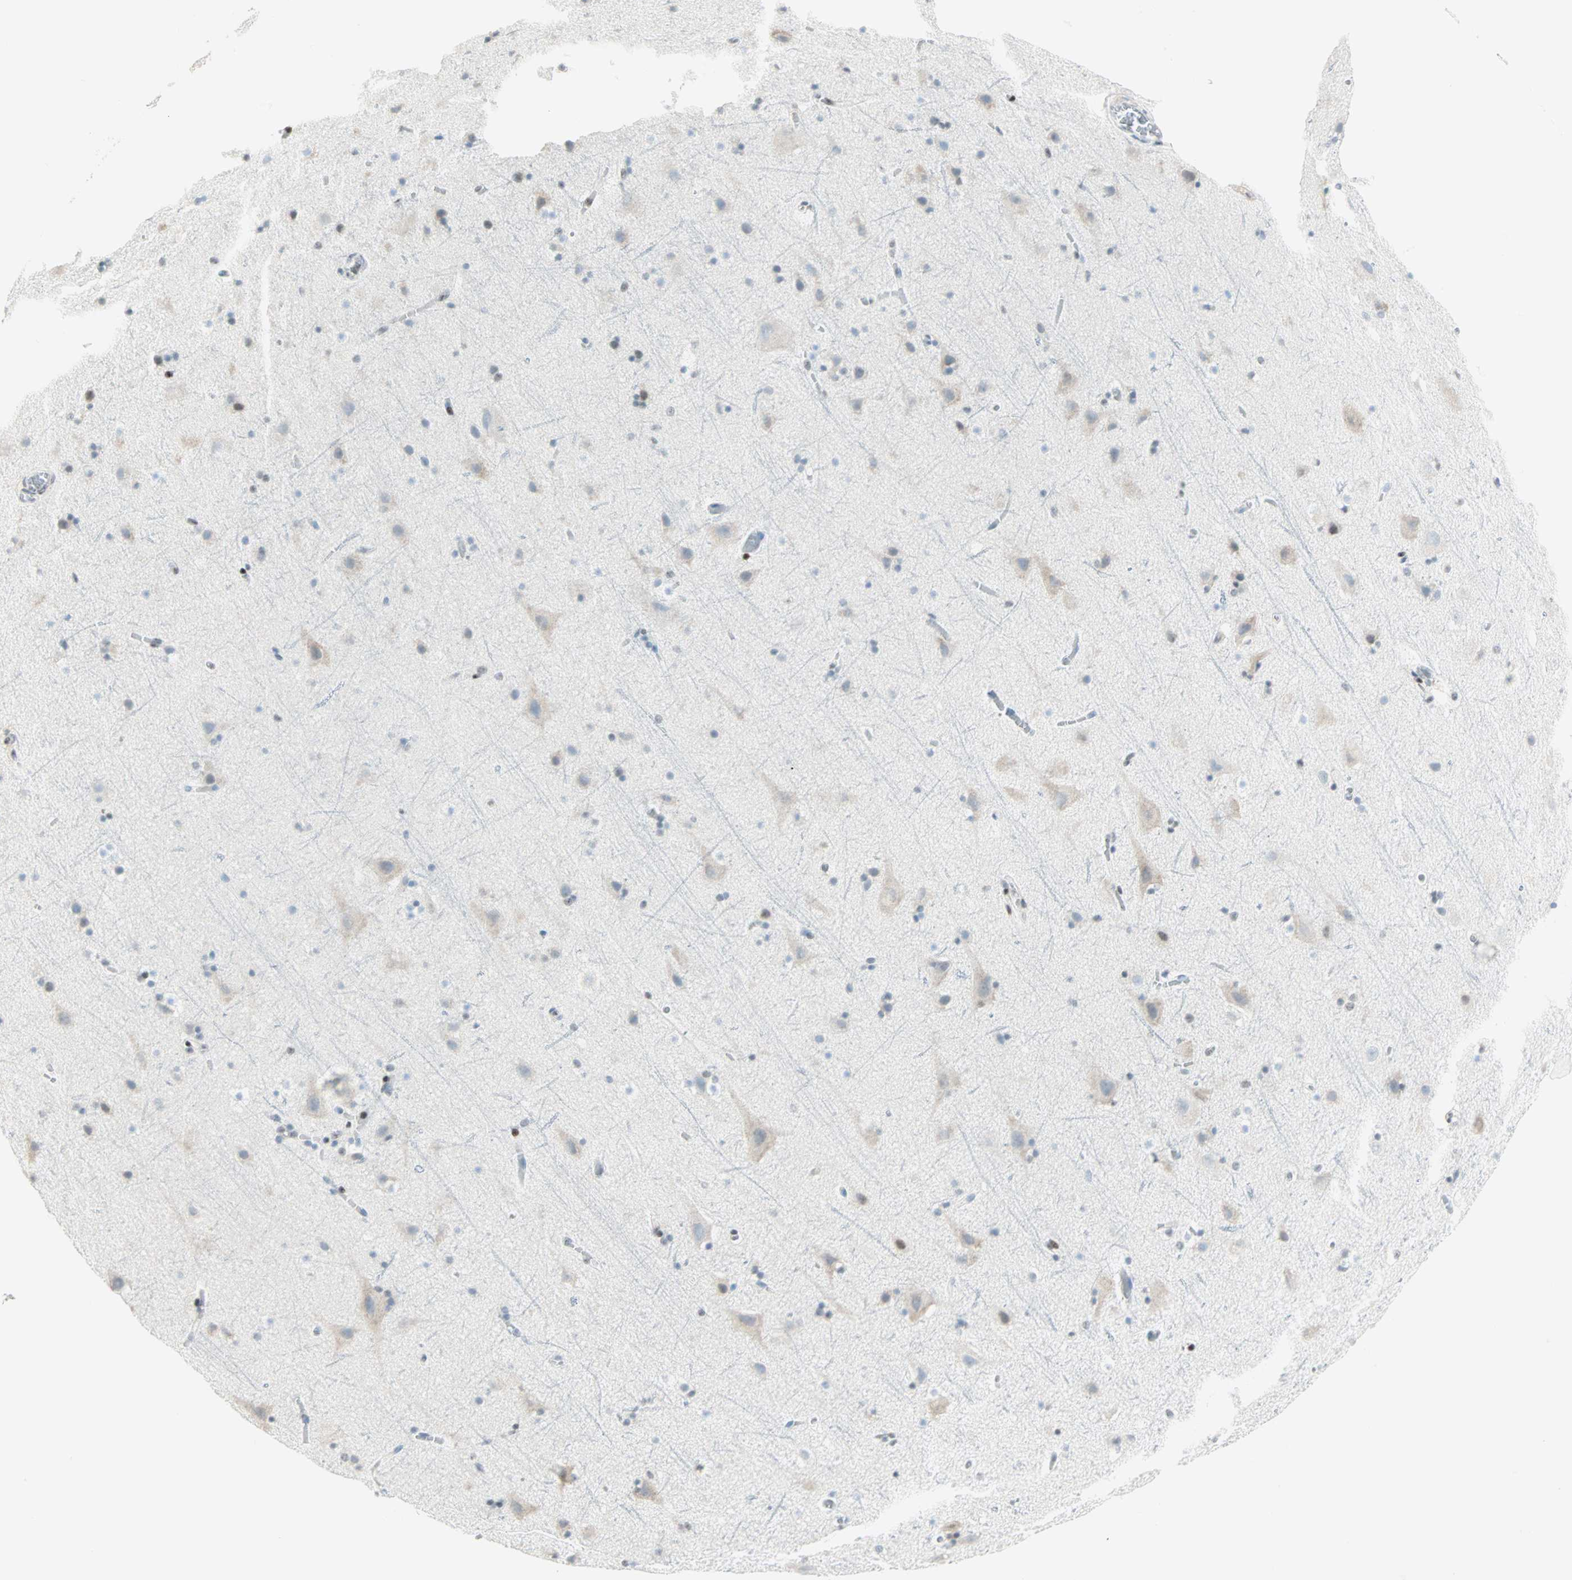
{"staining": {"intensity": "negative", "quantity": "none", "location": "none"}, "tissue": "cerebral cortex", "cell_type": "Endothelial cells", "image_type": "normal", "snomed": [{"axis": "morphology", "description": "Normal tissue, NOS"}, {"axis": "topography", "description": "Cerebral cortex"}], "caption": "Immunohistochemistry image of benign human cerebral cortex stained for a protein (brown), which shows no positivity in endothelial cells.", "gene": "PKNOX1", "patient": {"sex": "male", "age": 45}}